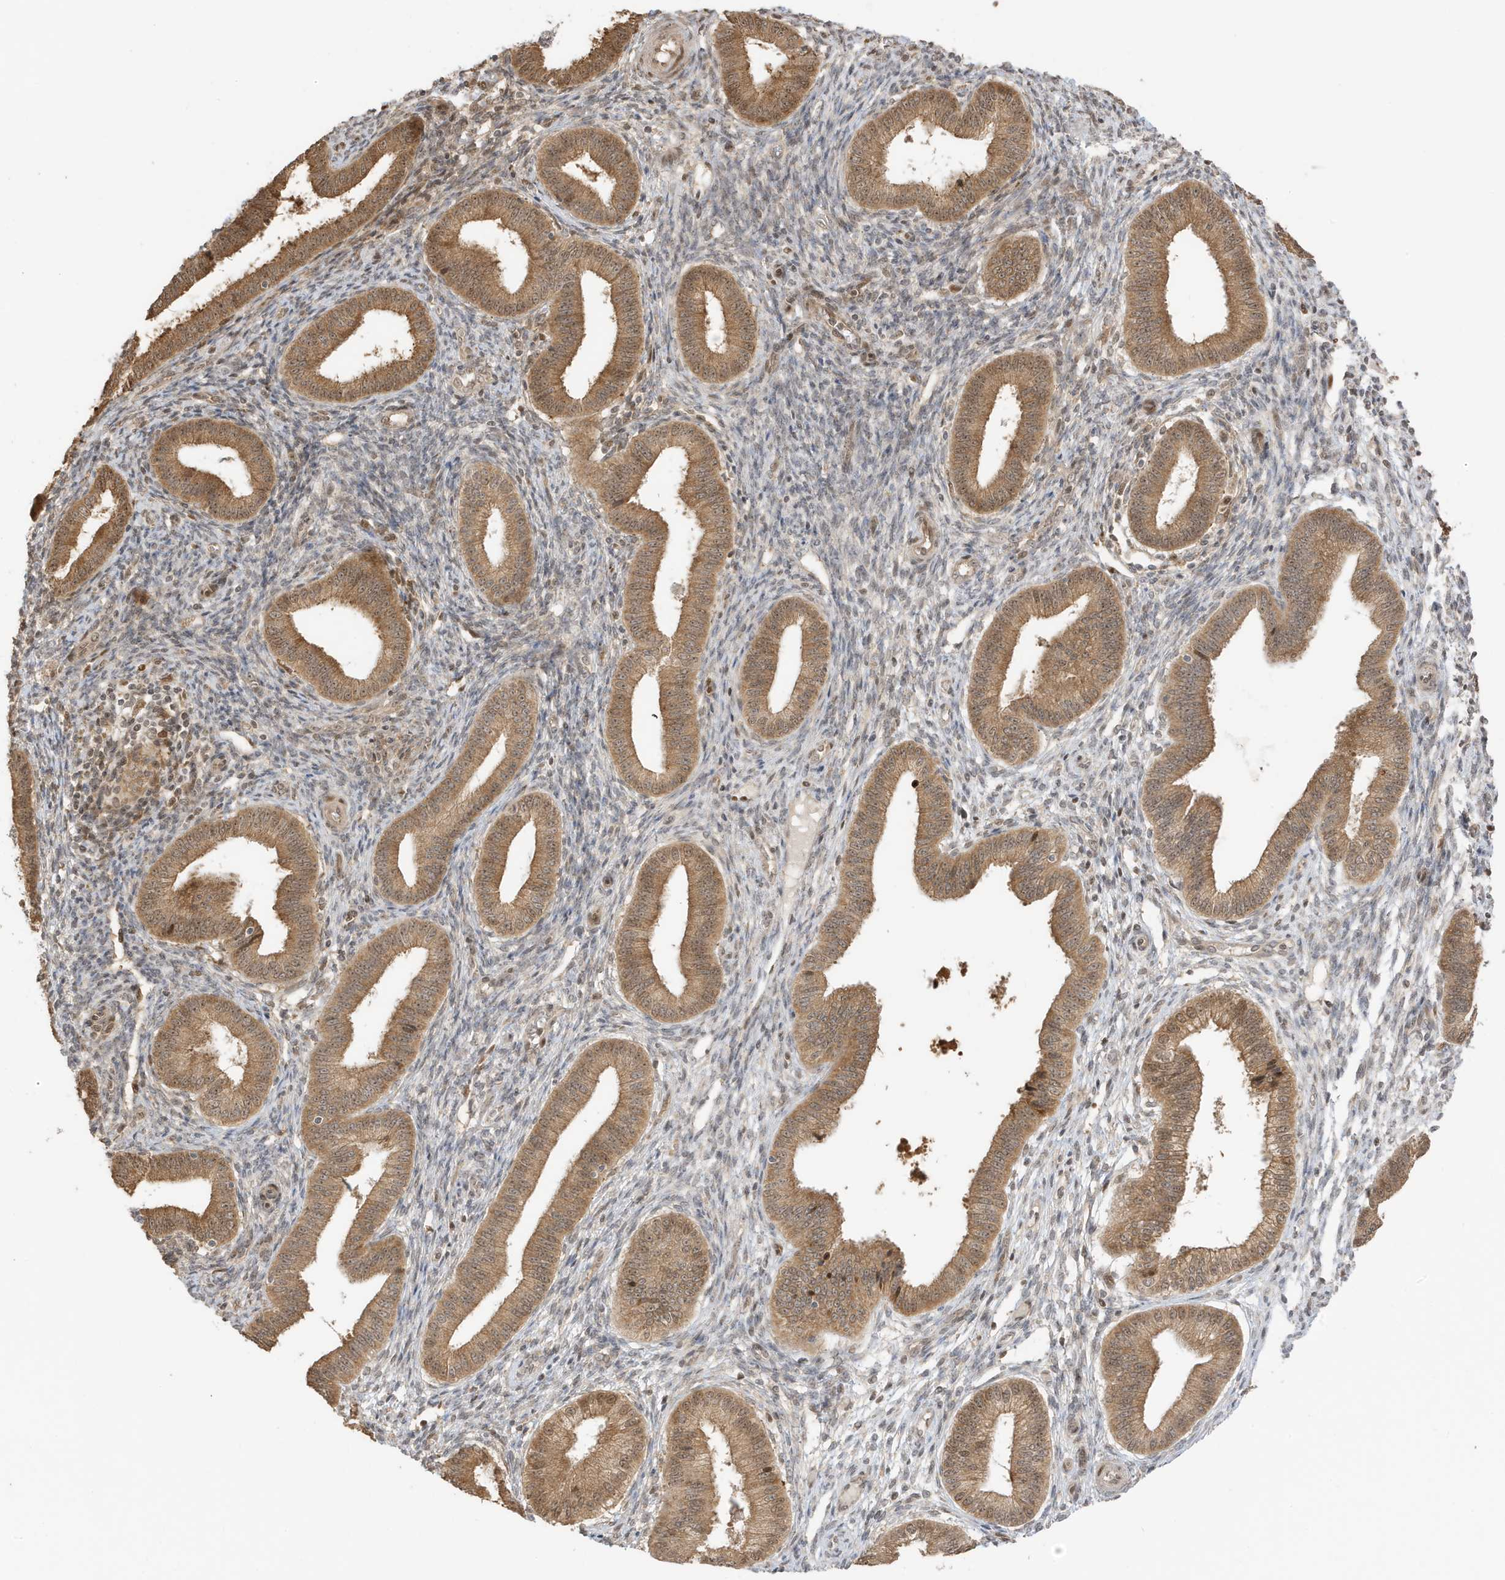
{"staining": {"intensity": "negative", "quantity": "none", "location": "none"}, "tissue": "endometrium", "cell_type": "Cells in endometrial stroma", "image_type": "normal", "snomed": [{"axis": "morphology", "description": "Normal tissue, NOS"}, {"axis": "topography", "description": "Endometrium"}], "caption": "Cells in endometrial stroma show no significant protein staining in unremarkable endometrium. (Immunohistochemistry, brightfield microscopy, high magnification).", "gene": "ZBTB41", "patient": {"sex": "female", "age": 39}}